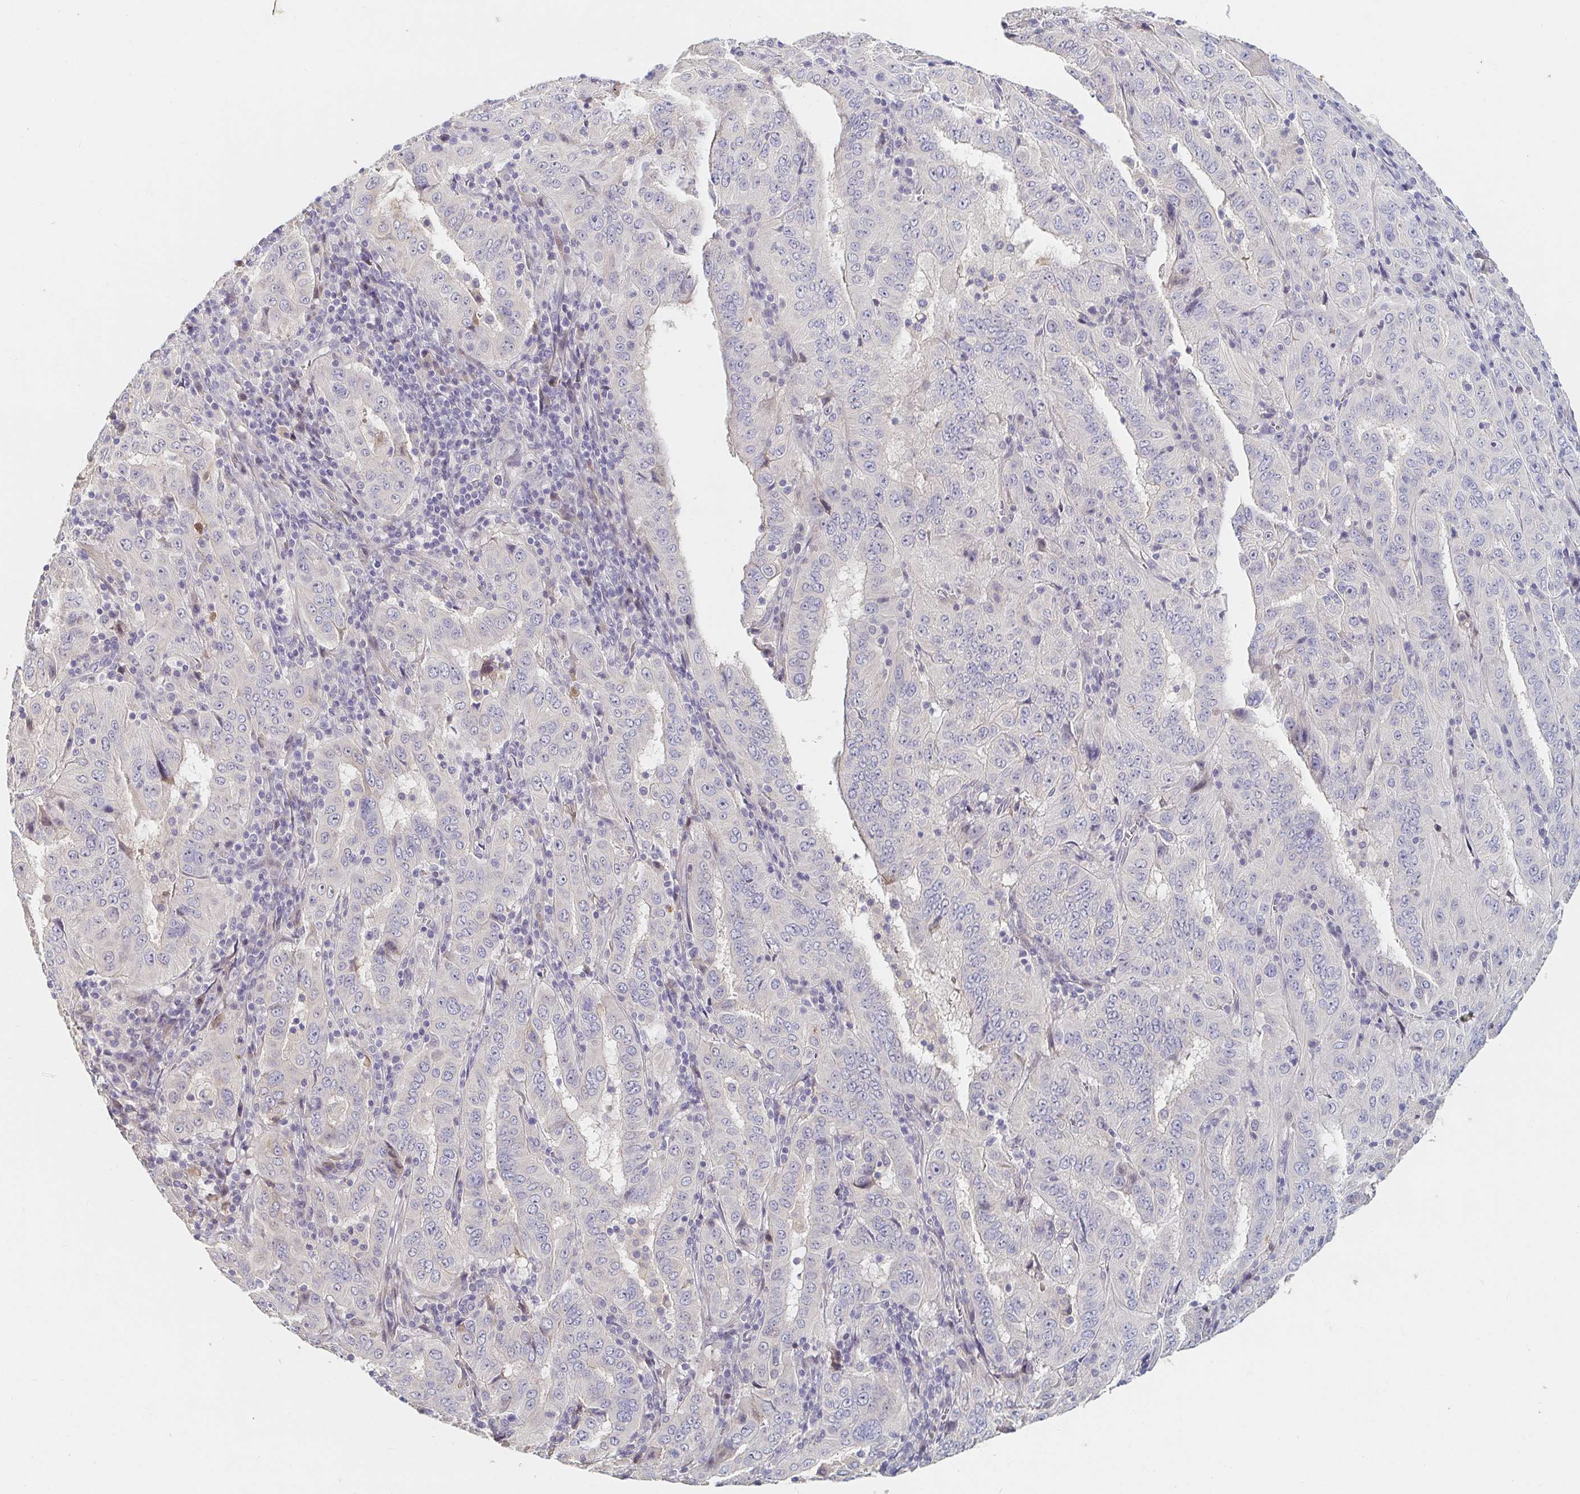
{"staining": {"intensity": "negative", "quantity": "none", "location": "none"}, "tissue": "pancreatic cancer", "cell_type": "Tumor cells", "image_type": "cancer", "snomed": [{"axis": "morphology", "description": "Adenocarcinoma, NOS"}, {"axis": "topography", "description": "Pancreas"}], "caption": "This is an IHC image of human pancreatic cancer. There is no expression in tumor cells.", "gene": "NME9", "patient": {"sex": "male", "age": 63}}